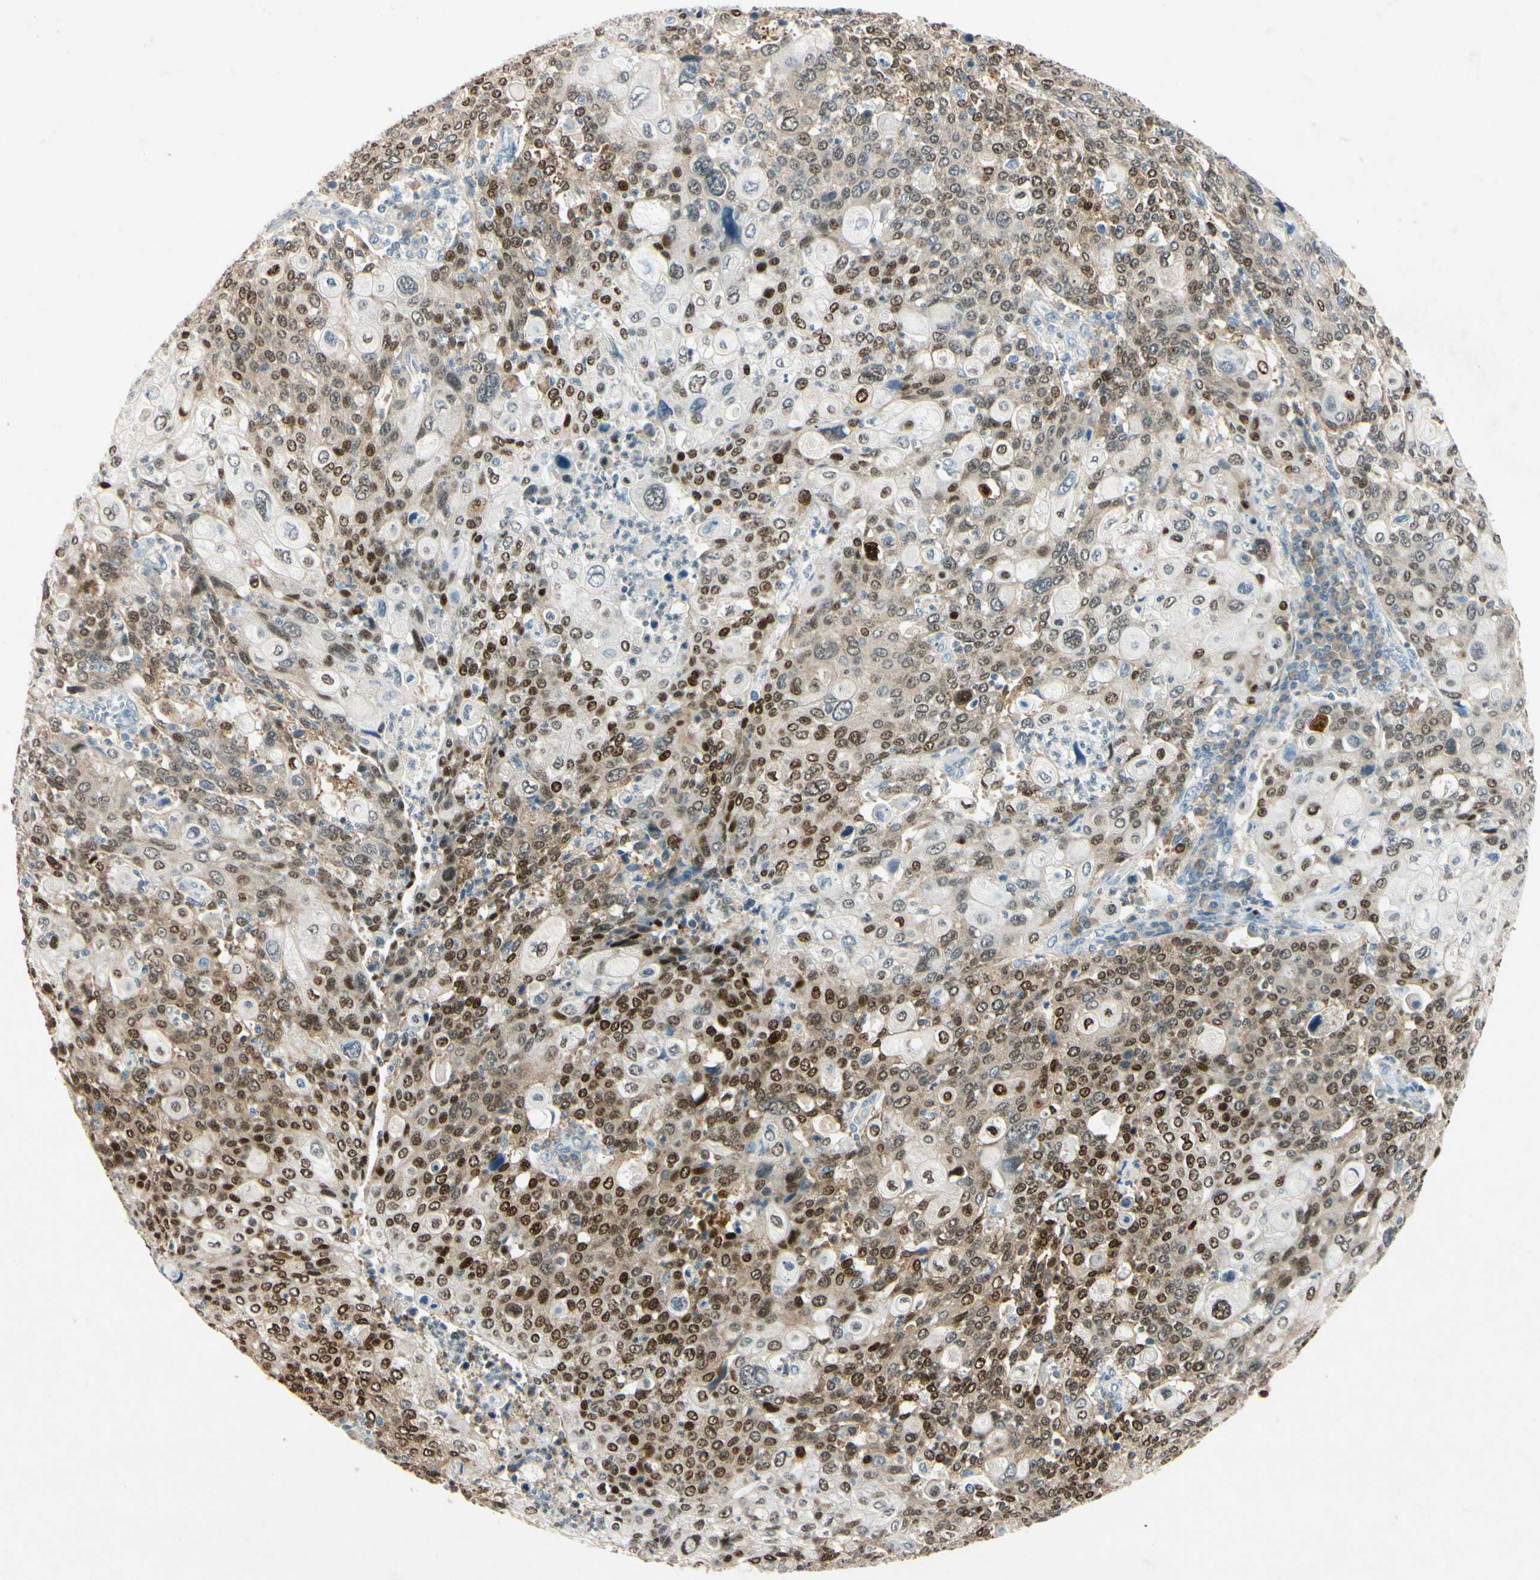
{"staining": {"intensity": "strong", "quantity": "25%-75%", "location": "nuclear"}, "tissue": "cervical cancer", "cell_type": "Tumor cells", "image_type": "cancer", "snomed": [{"axis": "morphology", "description": "Squamous cell carcinoma, NOS"}, {"axis": "topography", "description": "Cervix"}], "caption": "Cervical cancer stained with a protein marker reveals strong staining in tumor cells.", "gene": "HSPA1B", "patient": {"sex": "female", "age": 40}}